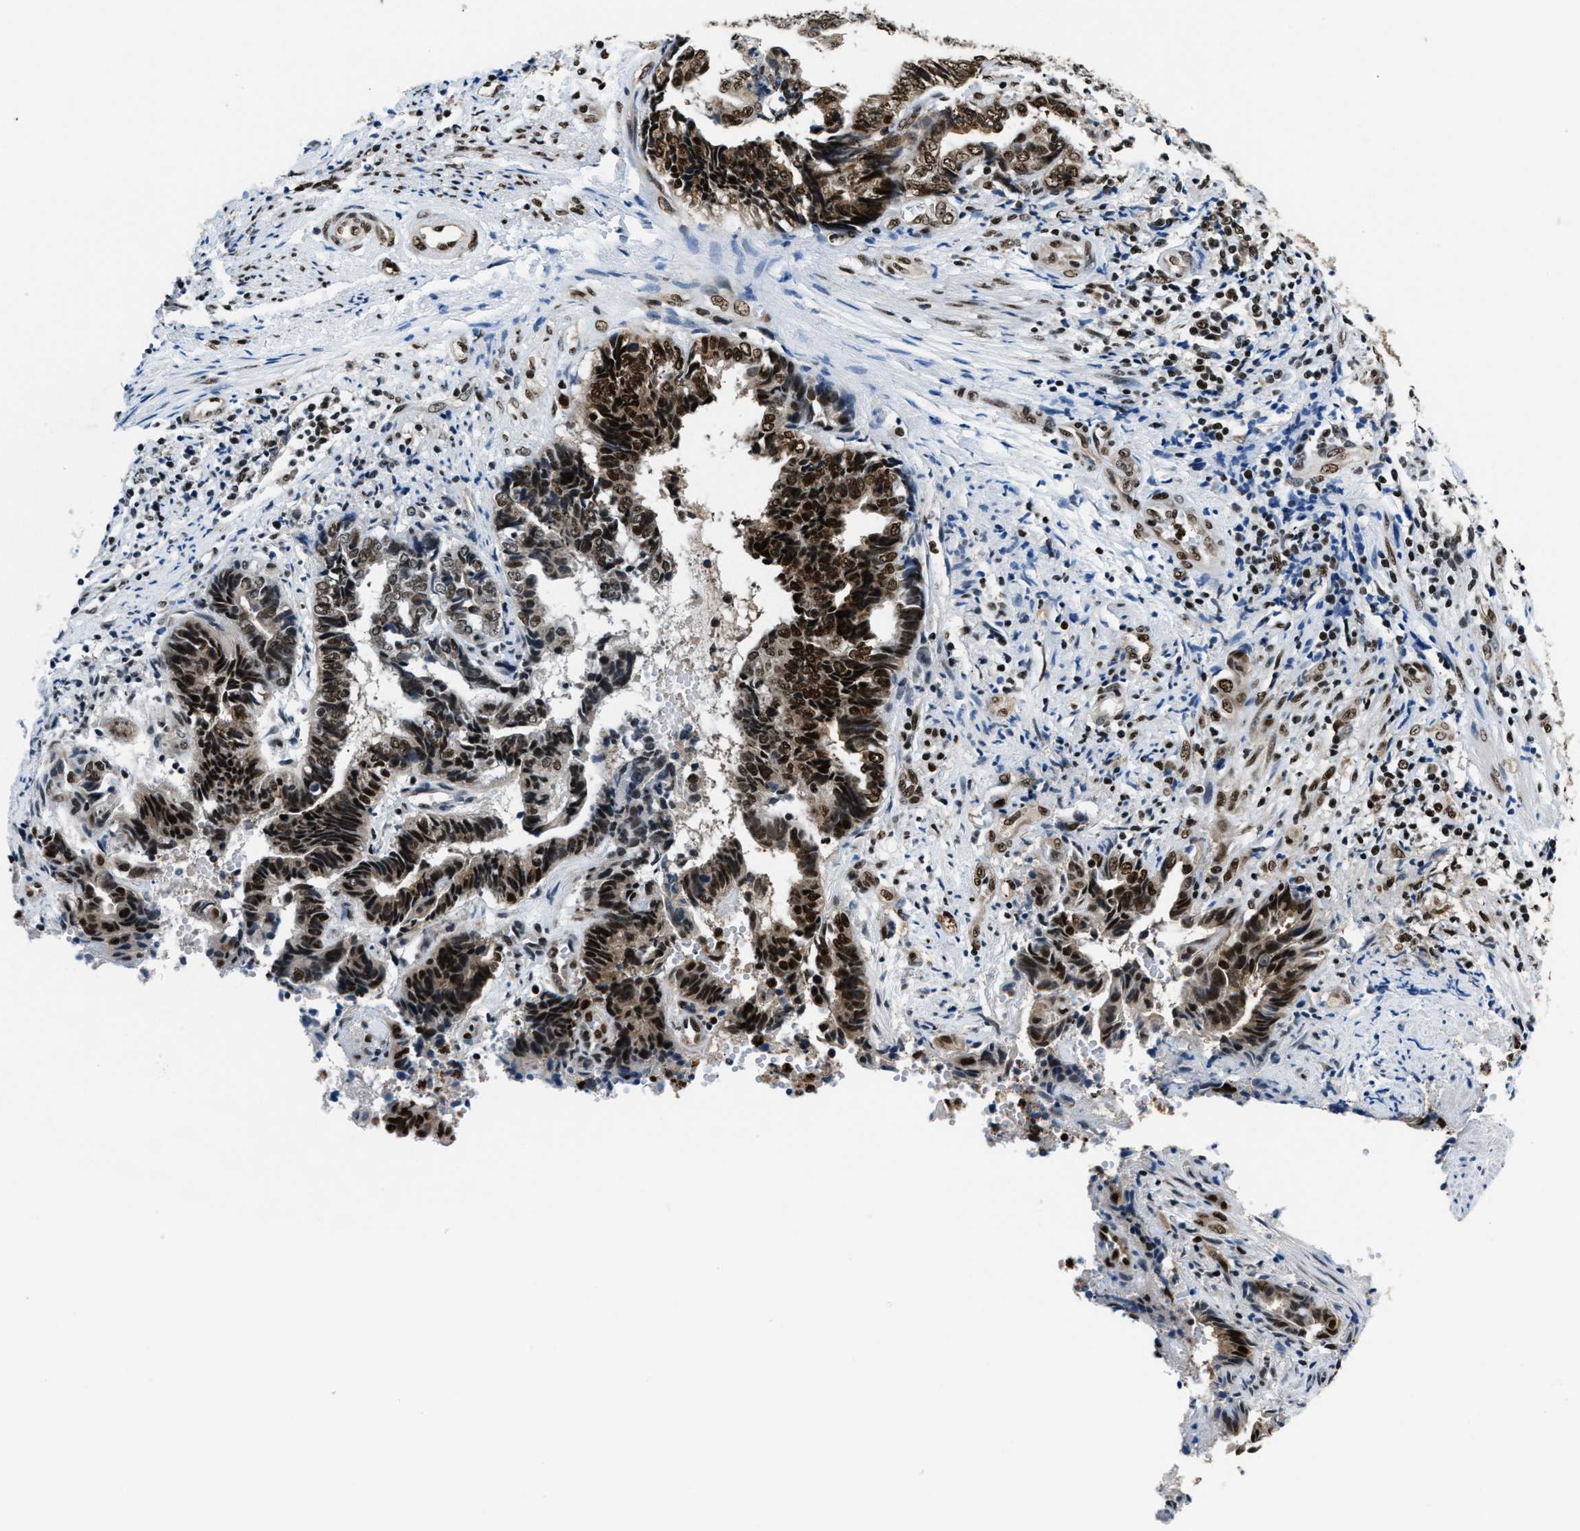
{"staining": {"intensity": "strong", "quantity": ">75%", "location": "nuclear"}, "tissue": "endometrial cancer", "cell_type": "Tumor cells", "image_type": "cancer", "snomed": [{"axis": "morphology", "description": "Adenocarcinoma, NOS"}, {"axis": "topography", "description": "Uterus"}, {"axis": "topography", "description": "Endometrium"}], "caption": "IHC micrograph of endometrial cancer (adenocarcinoma) stained for a protein (brown), which demonstrates high levels of strong nuclear positivity in approximately >75% of tumor cells.", "gene": "CCNDBP1", "patient": {"sex": "female", "age": 70}}